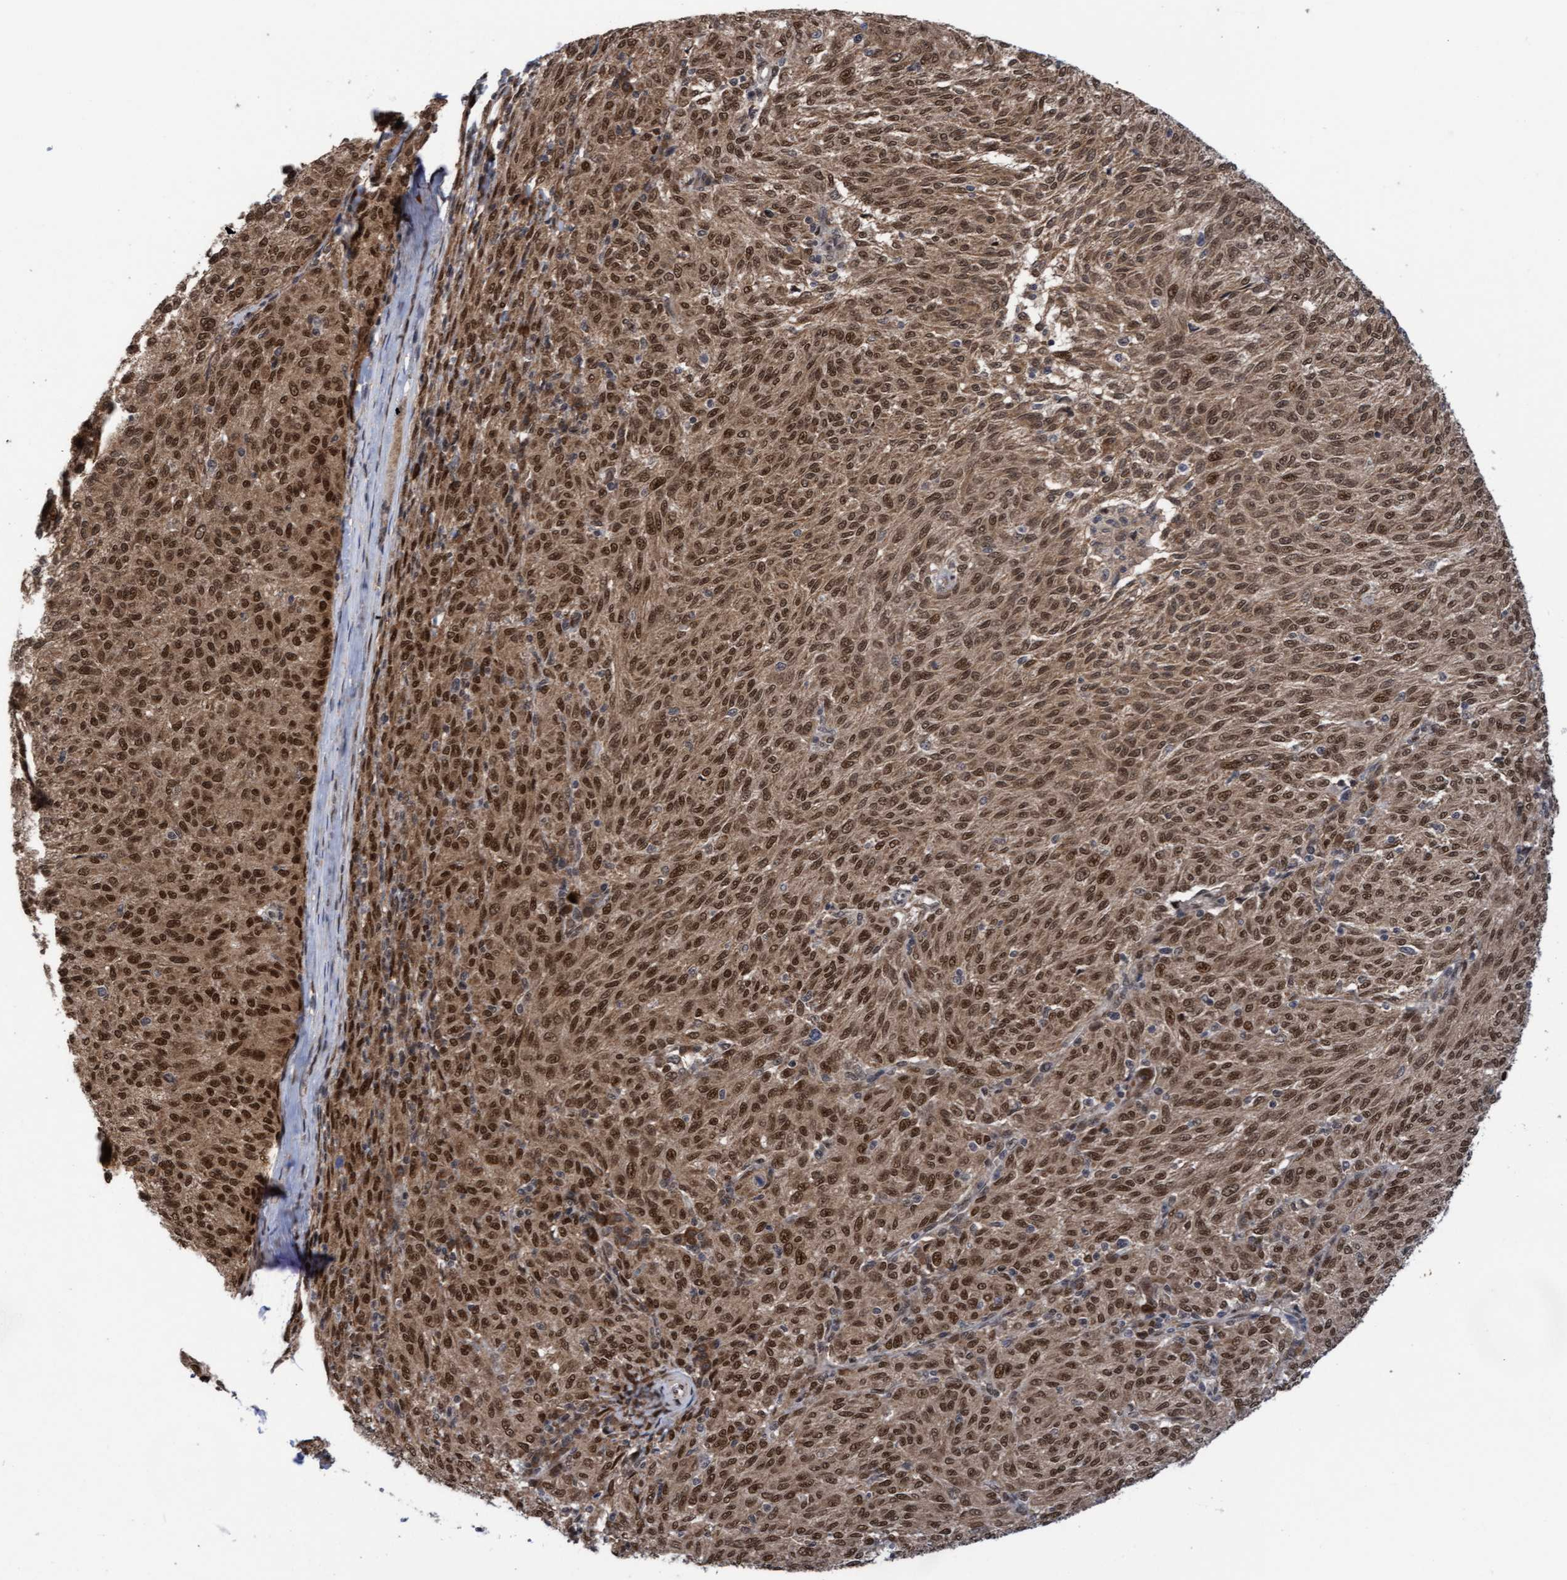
{"staining": {"intensity": "moderate", "quantity": ">75%", "location": "cytoplasmic/membranous,nuclear"}, "tissue": "melanoma", "cell_type": "Tumor cells", "image_type": "cancer", "snomed": [{"axis": "morphology", "description": "Malignant melanoma, NOS"}, {"axis": "topography", "description": "Skin"}], "caption": "This is a micrograph of IHC staining of malignant melanoma, which shows moderate expression in the cytoplasmic/membranous and nuclear of tumor cells.", "gene": "TANC2", "patient": {"sex": "female", "age": 72}}